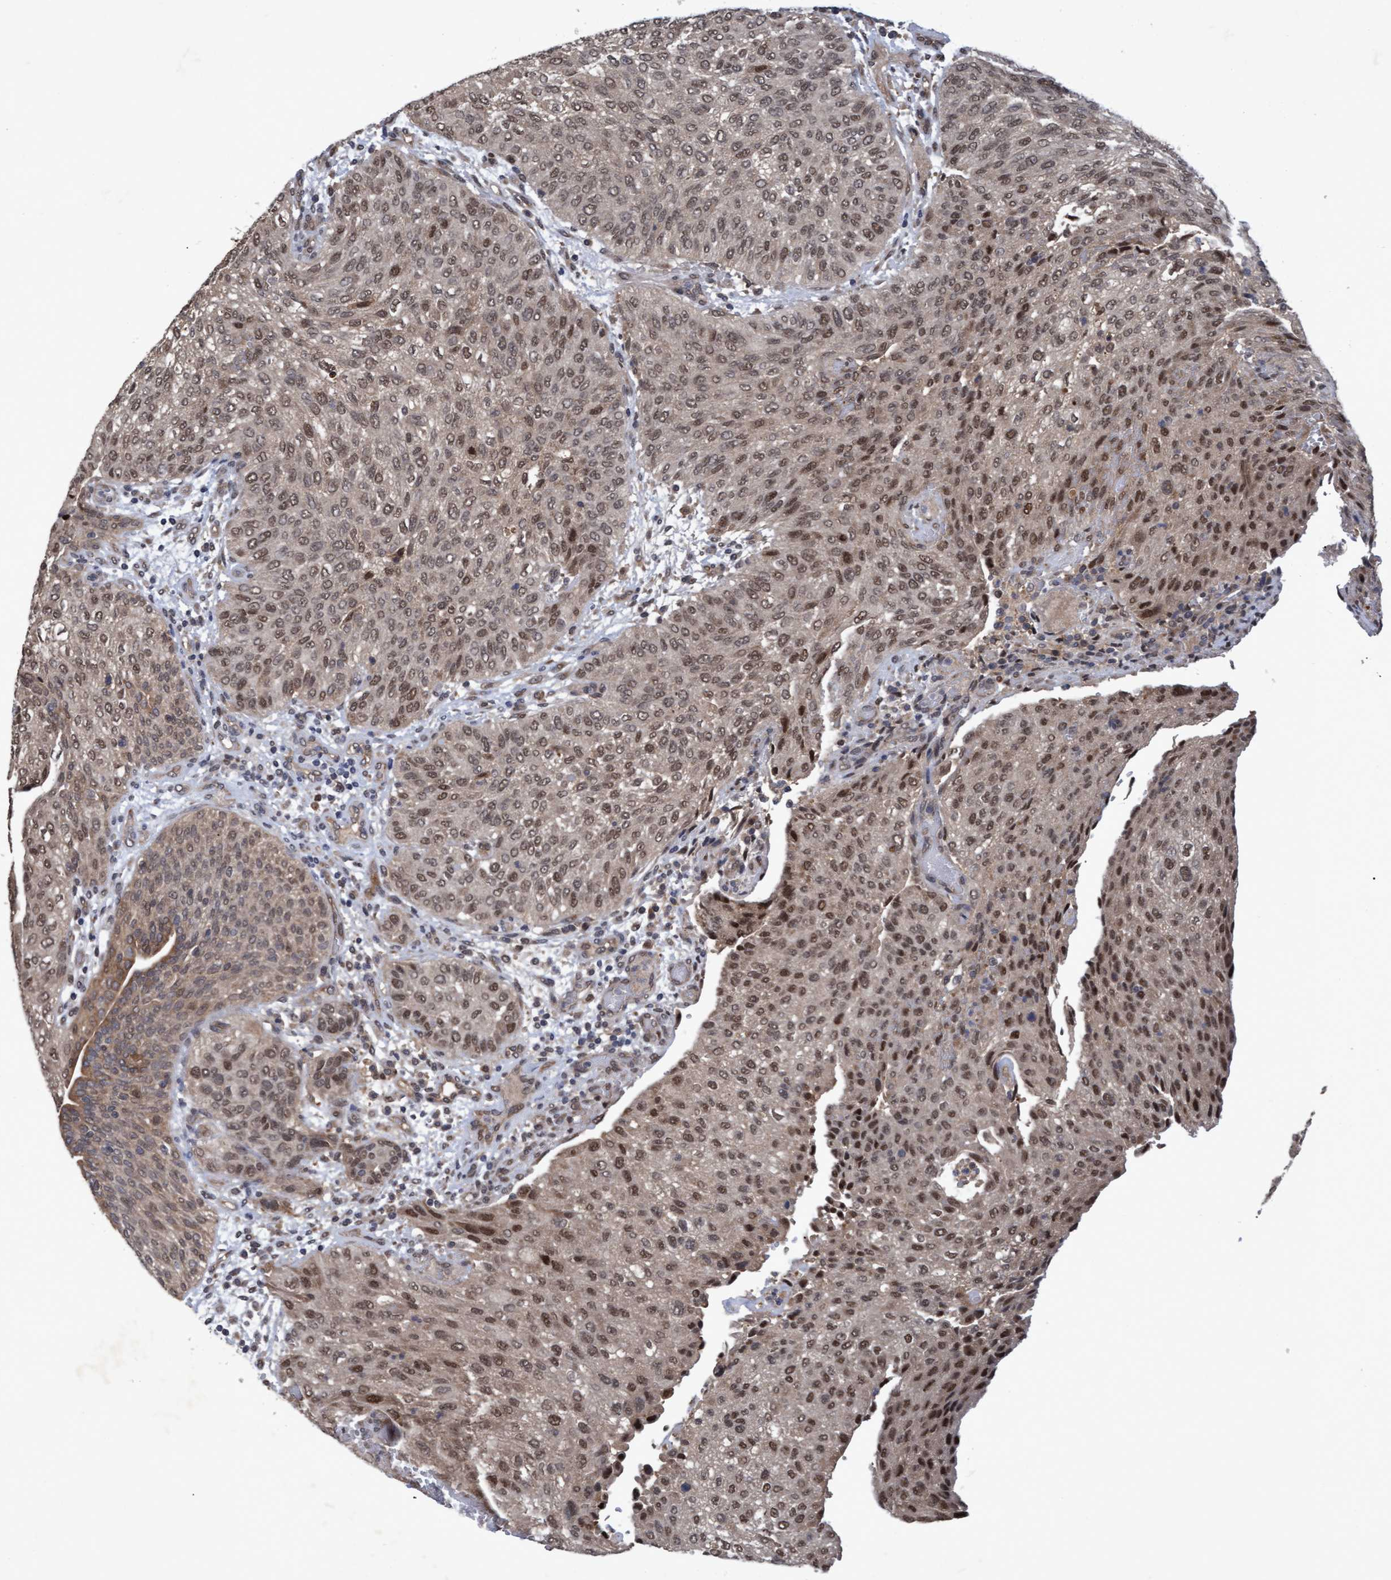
{"staining": {"intensity": "moderate", "quantity": ">75%", "location": "cytoplasmic/membranous,nuclear"}, "tissue": "urothelial cancer", "cell_type": "Tumor cells", "image_type": "cancer", "snomed": [{"axis": "morphology", "description": "Urothelial carcinoma, Low grade"}, {"axis": "morphology", "description": "Urothelial carcinoma, High grade"}, {"axis": "topography", "description": "Urinary bladder"}], "caption": "DAB immunohistochemical staining of human urothelial cancer shows moderate cytoplasmic/membranous and nuclear protein positivity in about >75% of tumor cells.", "gene": "PSMB6", "patient": {"sex": "male", "age": 35}}